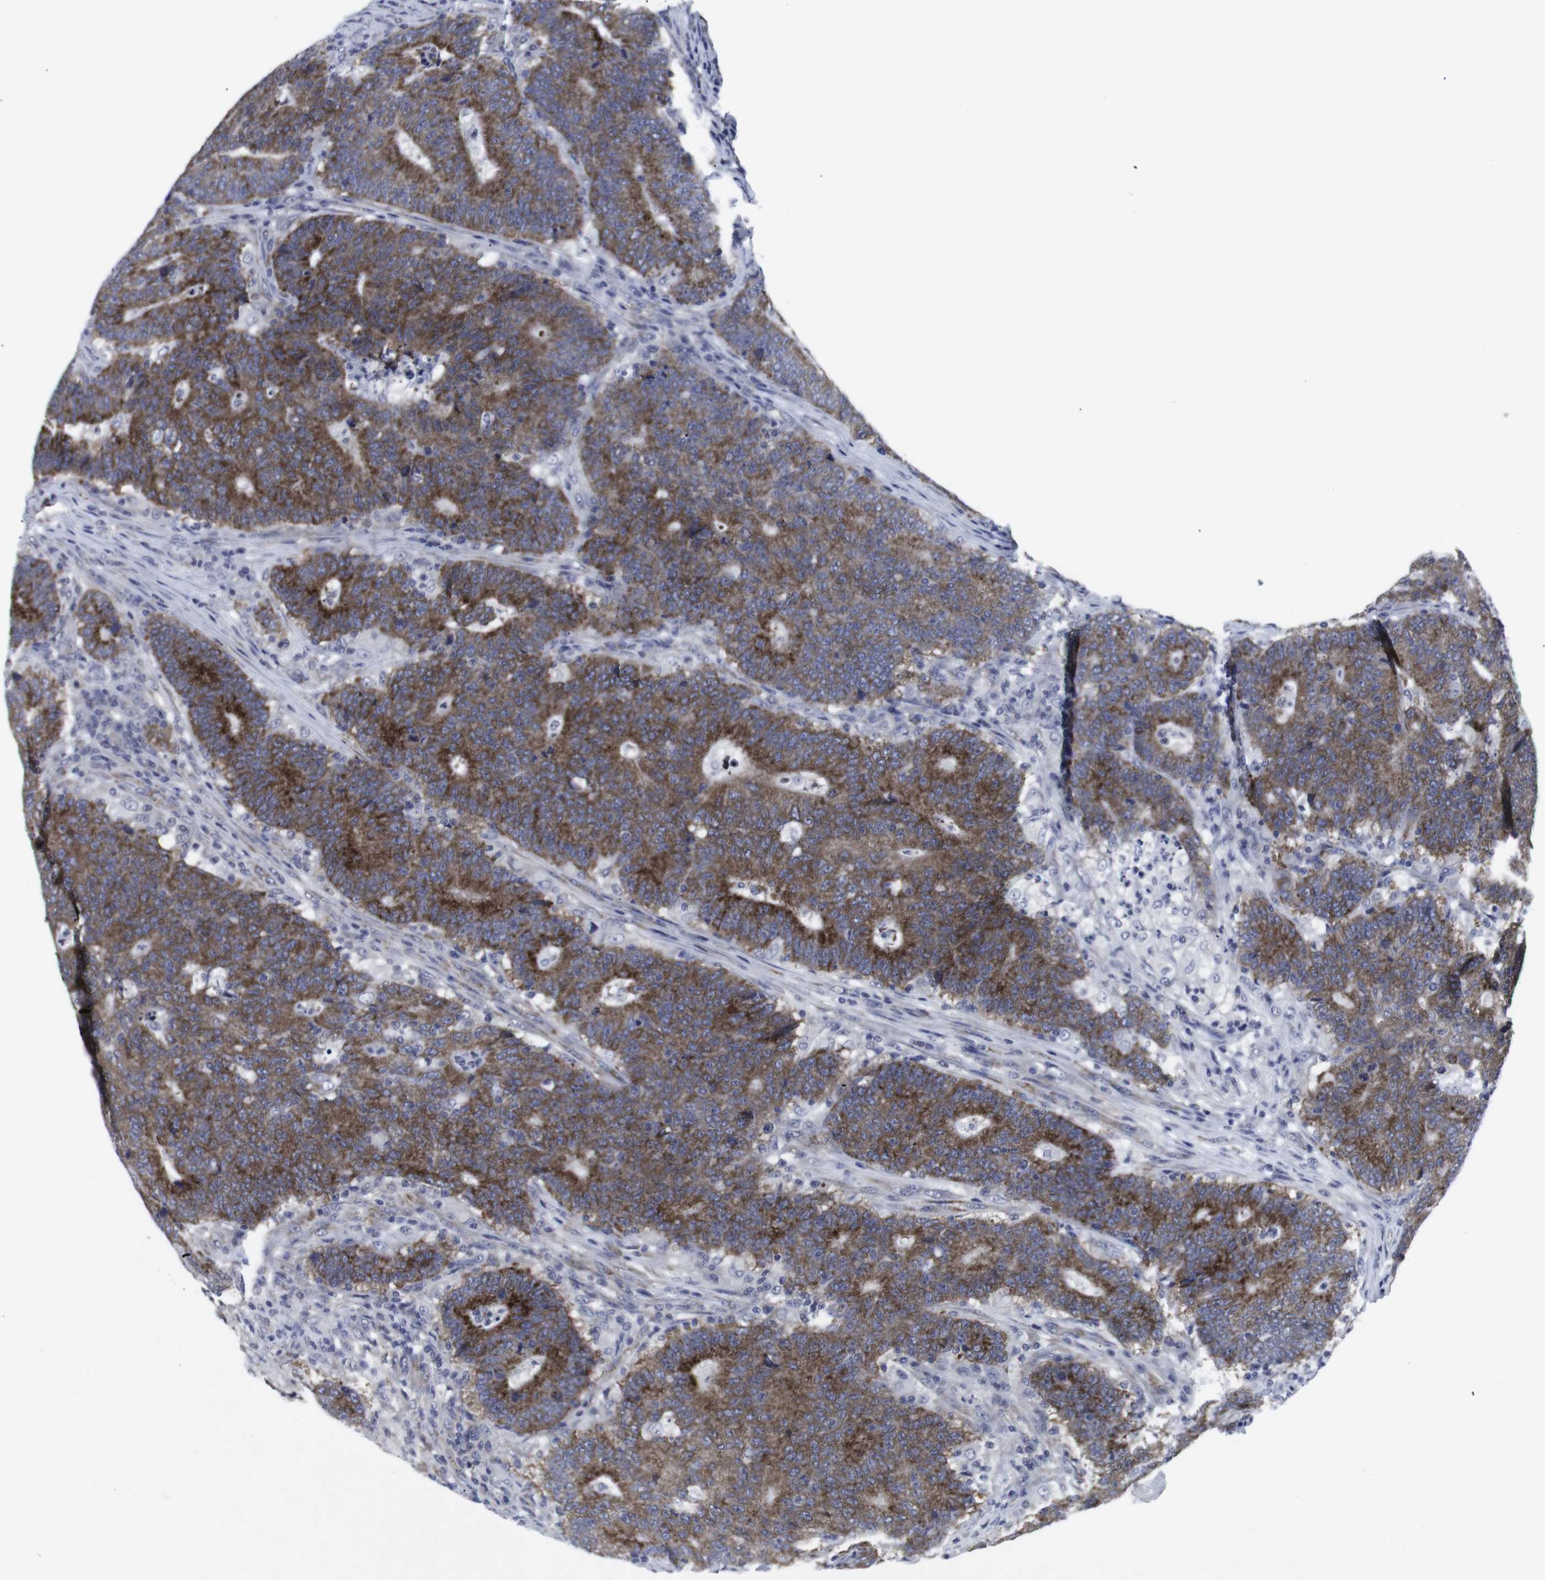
{"staining": {"intensity": "moderate", "quantity": ">75%", "location": "cytoplasmic/membranous"}, "tissue": "colorectal cancer", "cell_type": "Tumor cells", "image_type": "cancer", "snomed": [{"axis": "morphology", "description": "Normal tissue, NOS"}, {"axis": "morphology", "description": "Adenocarcinoma, NOS"}, {"axis": "topography", "description": "Colon"}], "caption": "Colorectal adenocarcinoma stained with DAB IHC reveals medium levels of moderate cytoplasmic/membranous expression in about >75% of tumor cells. The staining was performed using DAB to visualize the protein expression in brown, while the nuclei were stained in blue with hematoxylin (Magnification: 20x).", "gene": "GEMIN2", "patient": {"sex": "female", "age": 75}}